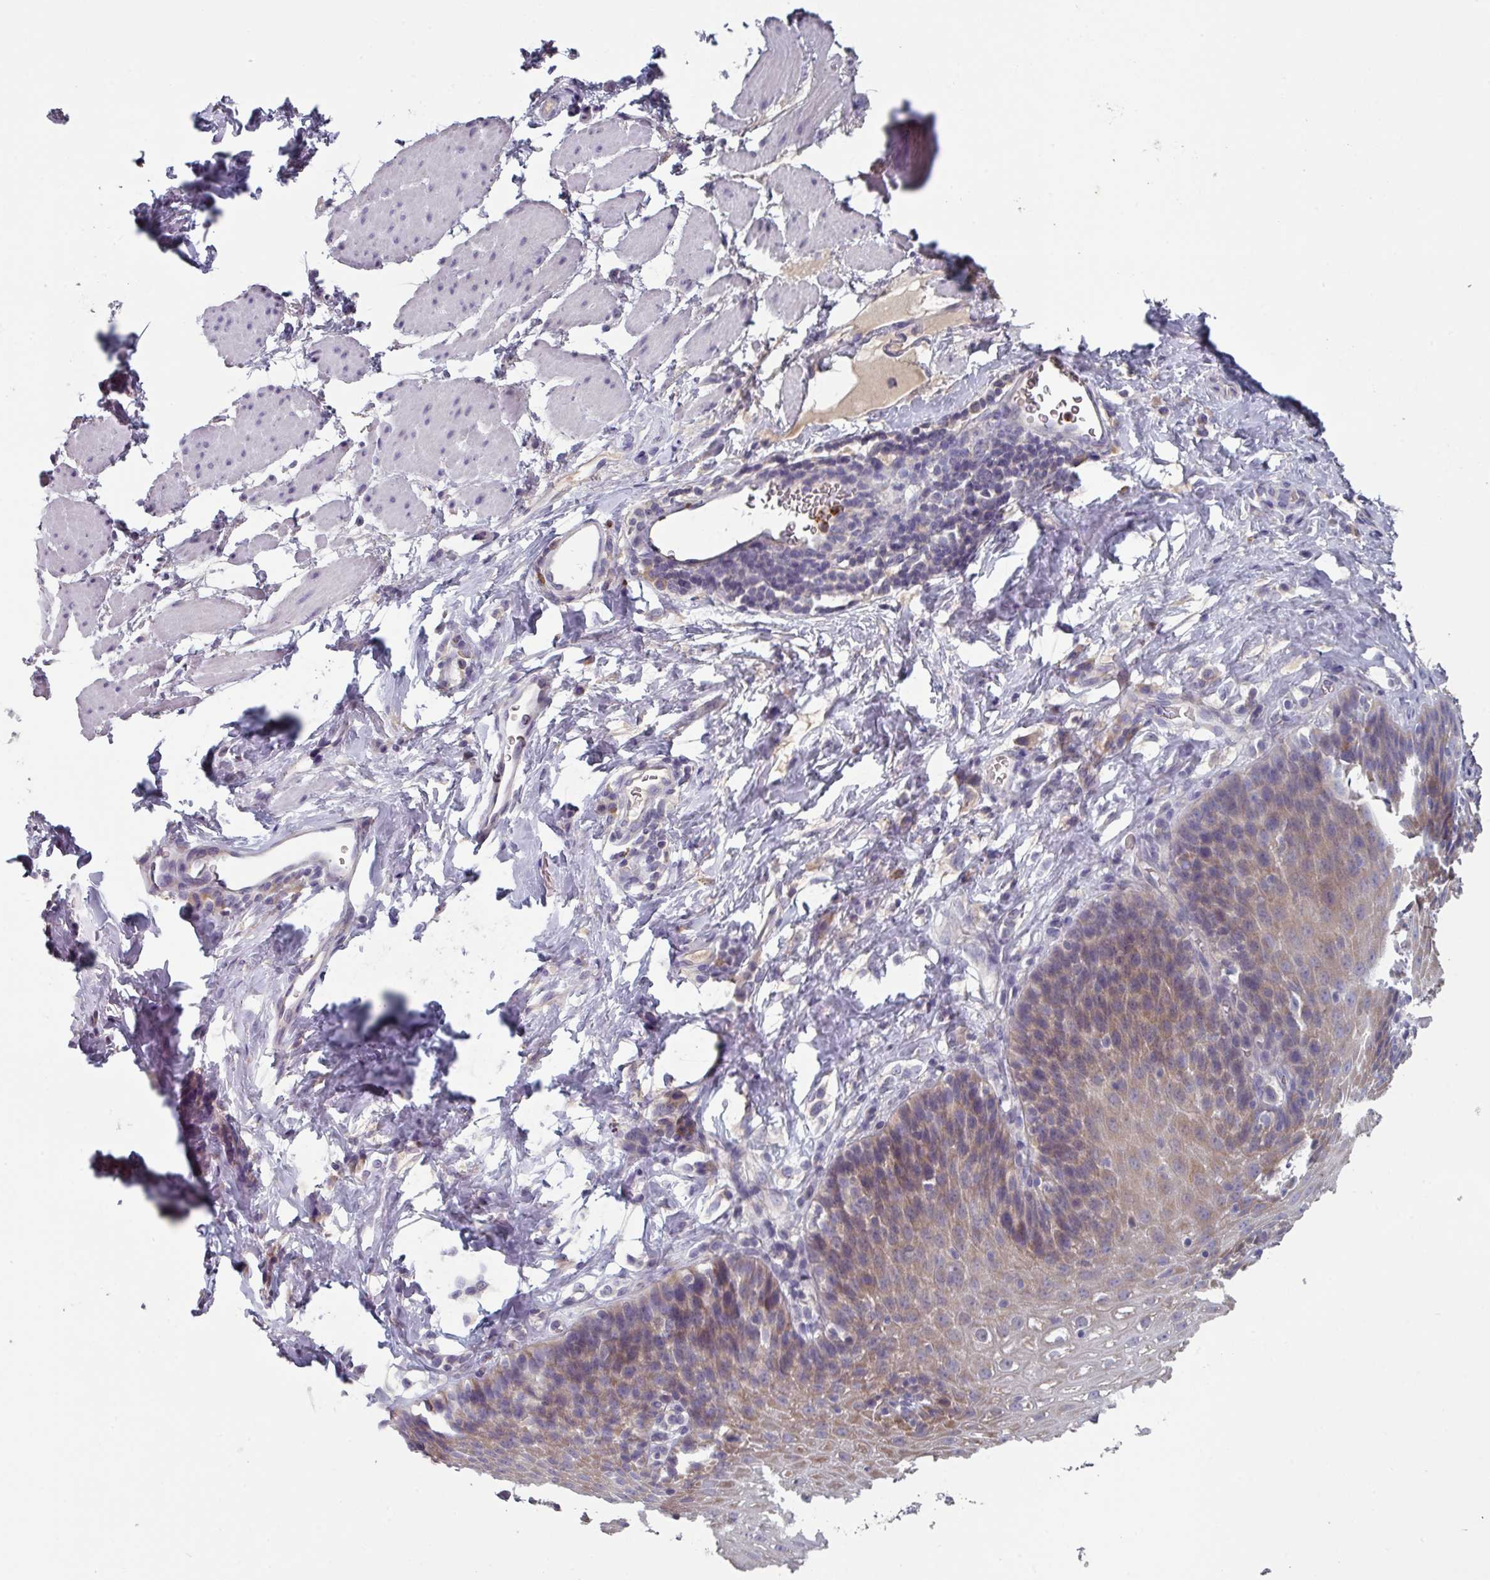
{"staining": {"intensity": "weak", "quantity": "25%-75%", "location": "cytoplasmic/membranous"}, "tissue": "esophagus", "cell_type": "Squamous epithelial cells", "image_type": "normal", "snomed": [{"axis": "morphology", "description": "Normal tissue, NOS"}, {"axis": "topography", "description": "Esophagus"}], "caption": "Benign esophagus demonstrates weak cytoplasmic/membranous staining in approximately 25%-75% of squamous epithelial cells, visualized by immunohistochemistry. The protein of interest is shown in brown color, while the nuclei are stained blue.", "gene": "PRAMEF7", "patient": {"sex": "female", "age": 61}}